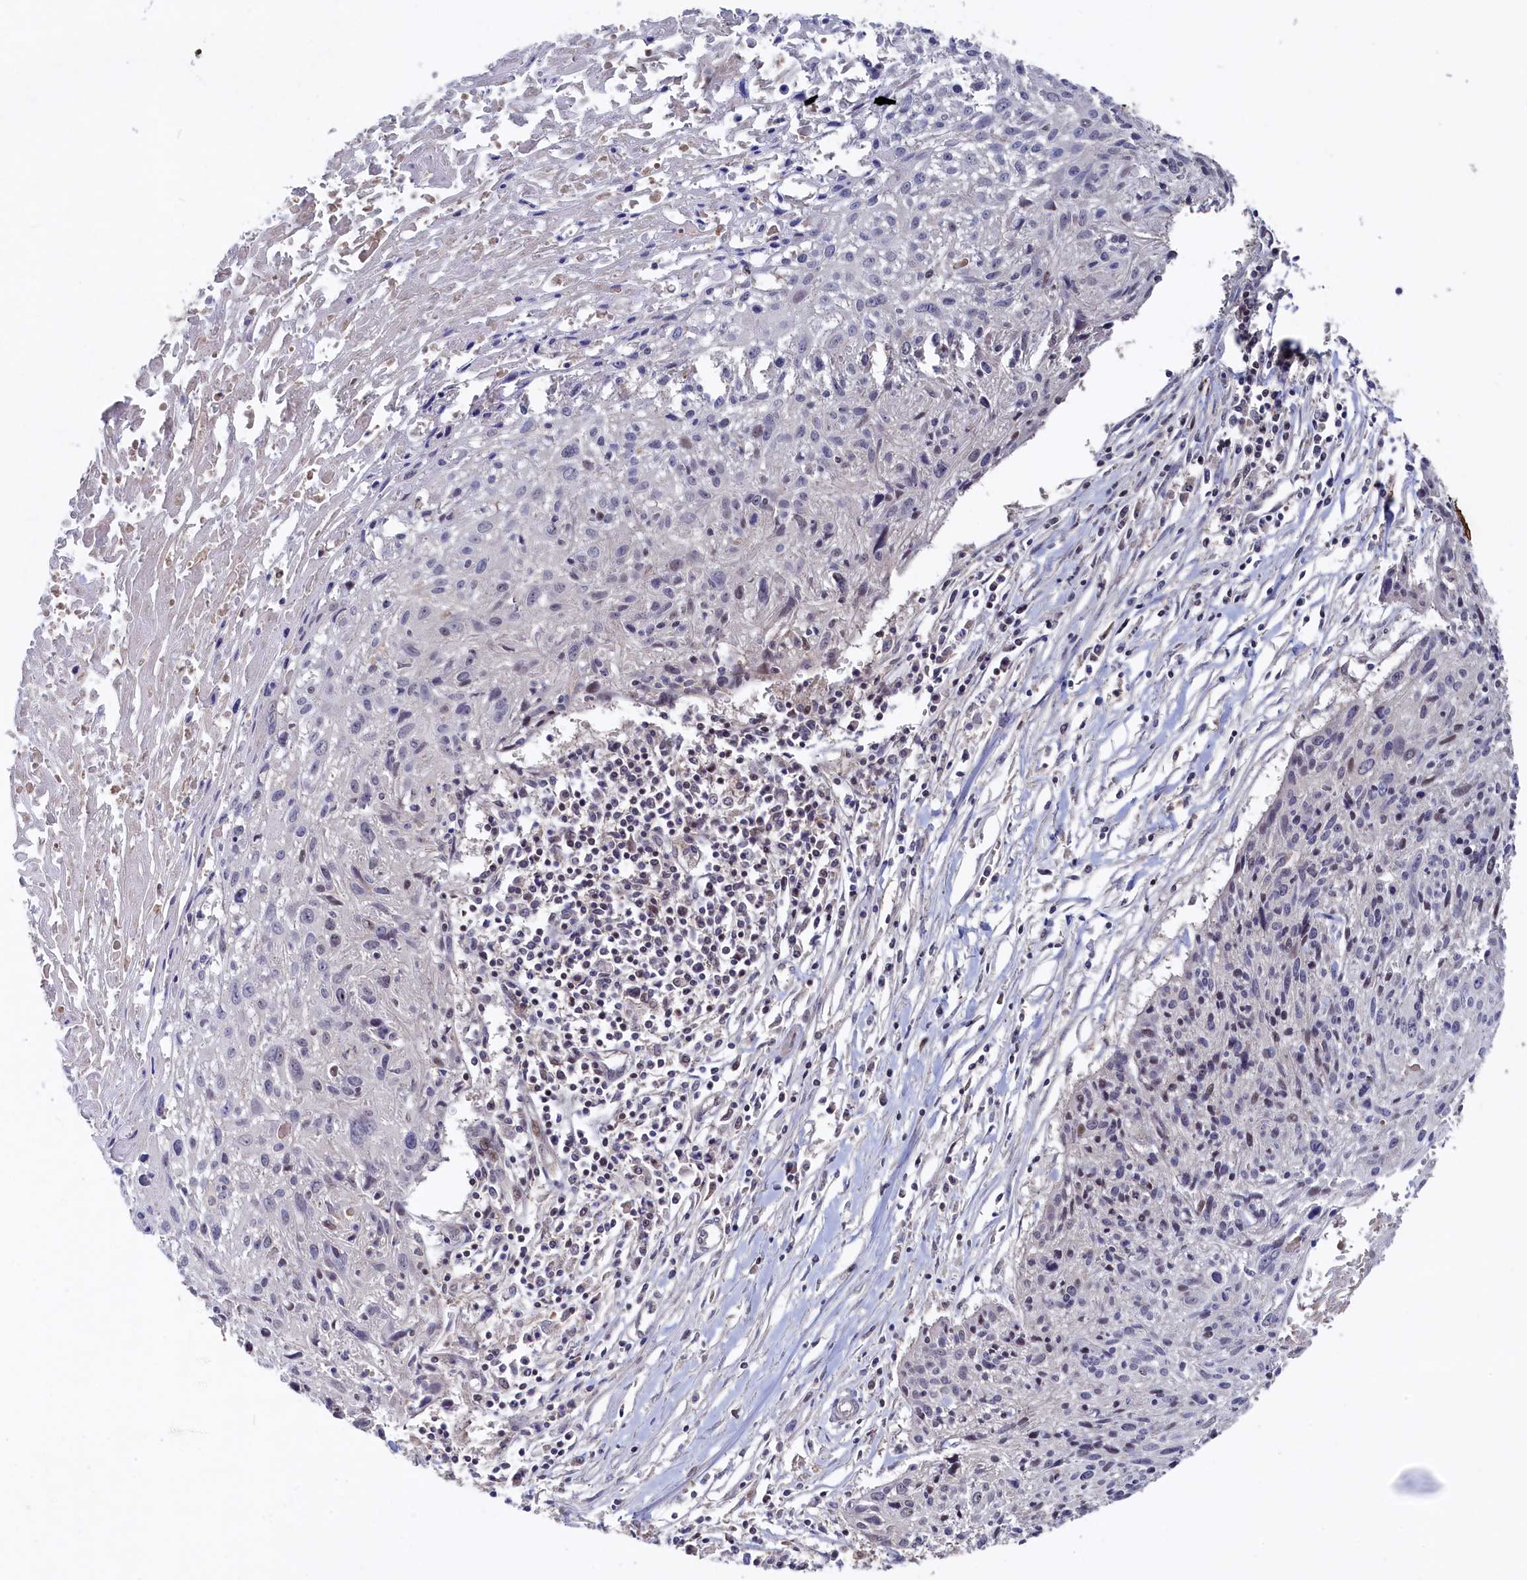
{"staining": {"intensity": "weak", "quantity": "<25%", "location": "nuclear"}, "tissue": "cervical cancer", "cell_type": "Tumor cells", "image_type": "cancer", "snomed": [{"axis": "morphology", "description": "Squamous cell carcinoma, NOS"}, {"axis": "topography", "description": "Cervix"}], "caption": "This photomicrograph is of cervical cancer (squamous cell carcinoma) stained with immunohistochemistry to label a protein in brown with the nuclei are counter-stained blue. There is no staining in tumor cells.", "gene": "TMC5", "patient": {"sex": "female", "age": 51}}